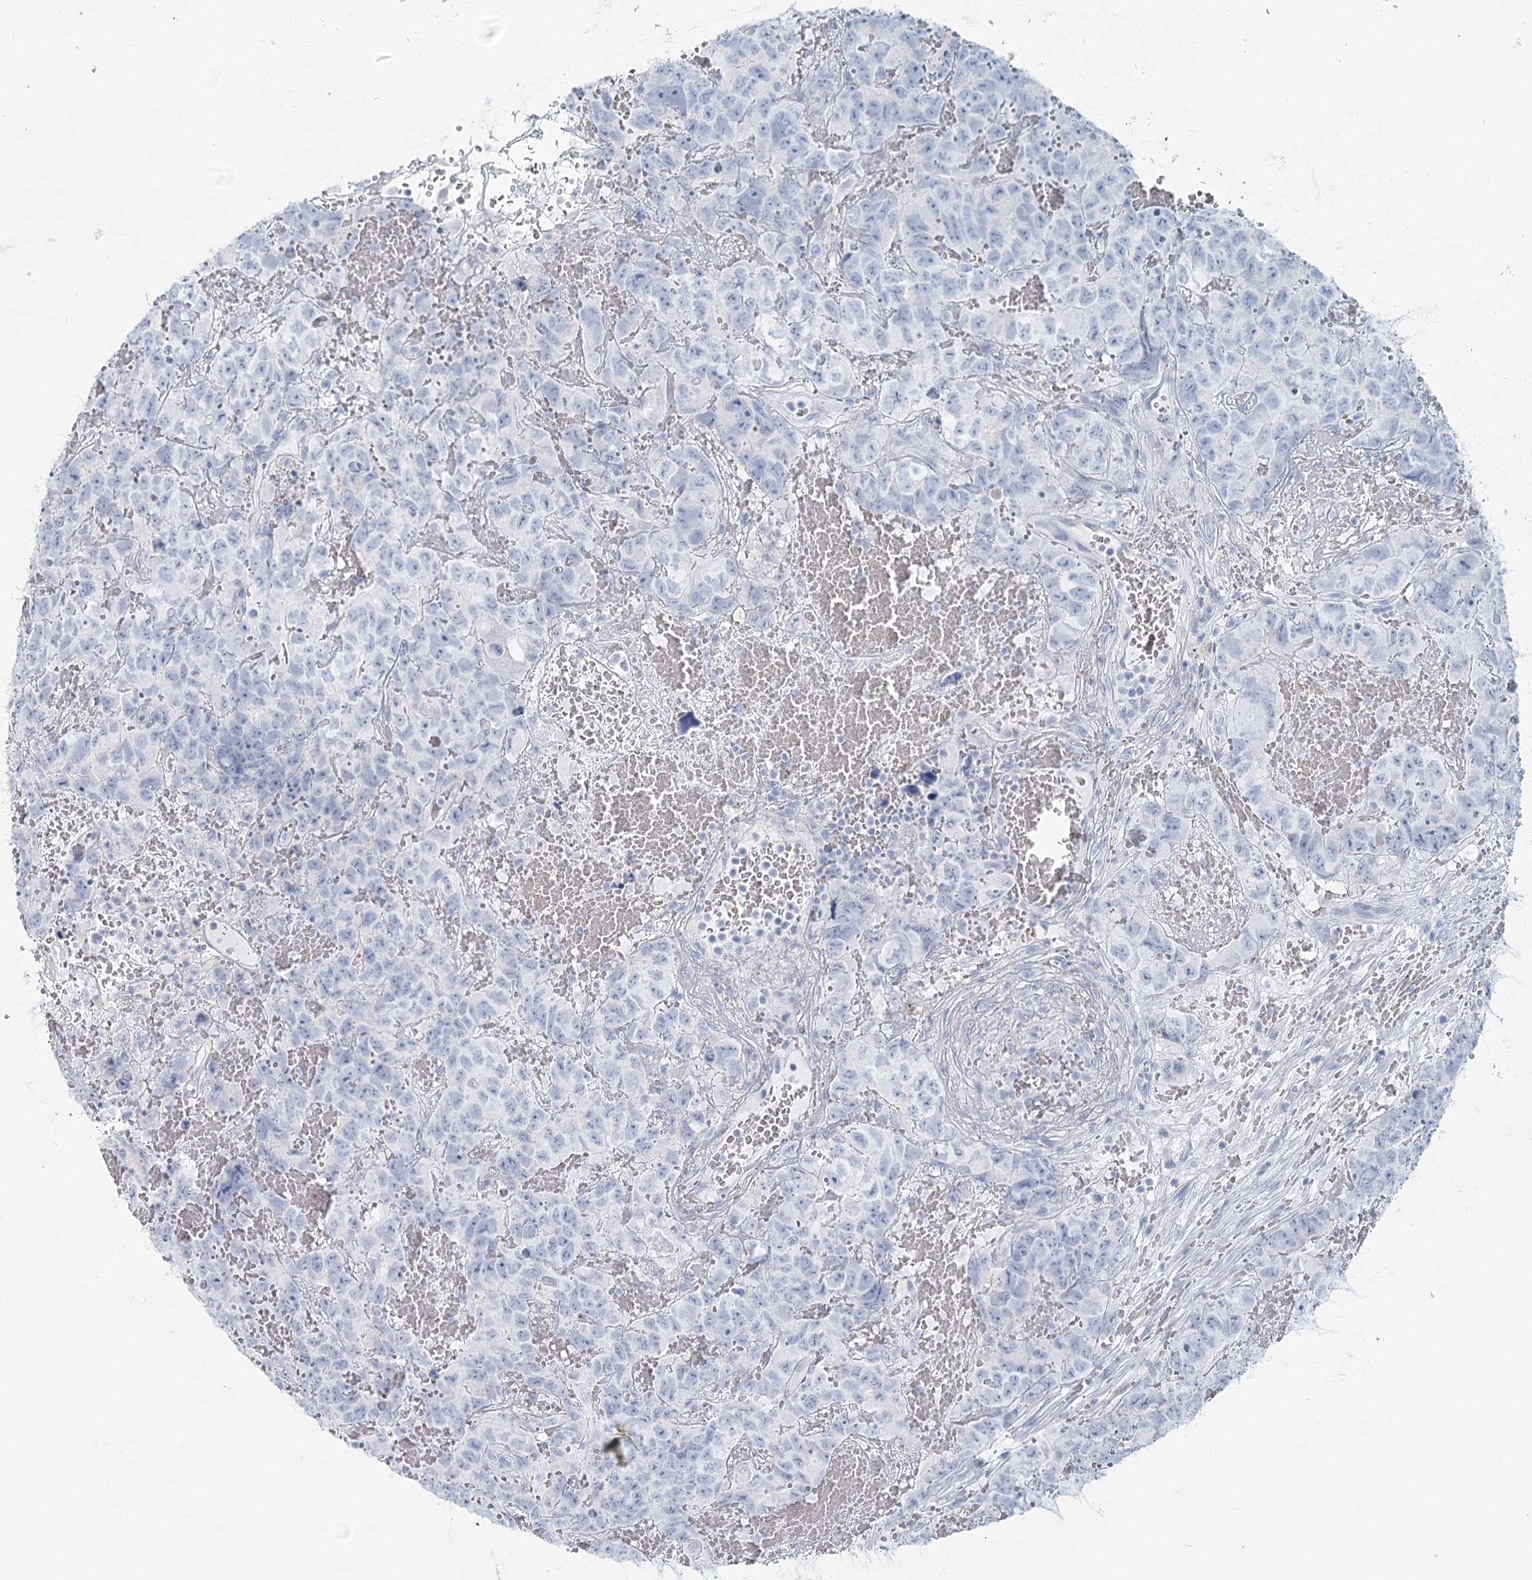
{"staining": {"intensity": "negative", "quantity": "none", "location": "none"}, "tissue": "testis cancer", "cell_type": "Tumor cells", "image_type": "cancer", "snomed": [{"axis": "morphology", "description": "Carcinoma, Embryonal, NOS"}, {"axis": "topography", "description": "Testis"}], "caption": "Testis cancer was stained to show a protein in brown. There is no significant positivity in tumor cells.", "gene": "IFIT5", "patient": {"sex": "male", "age": 45}}